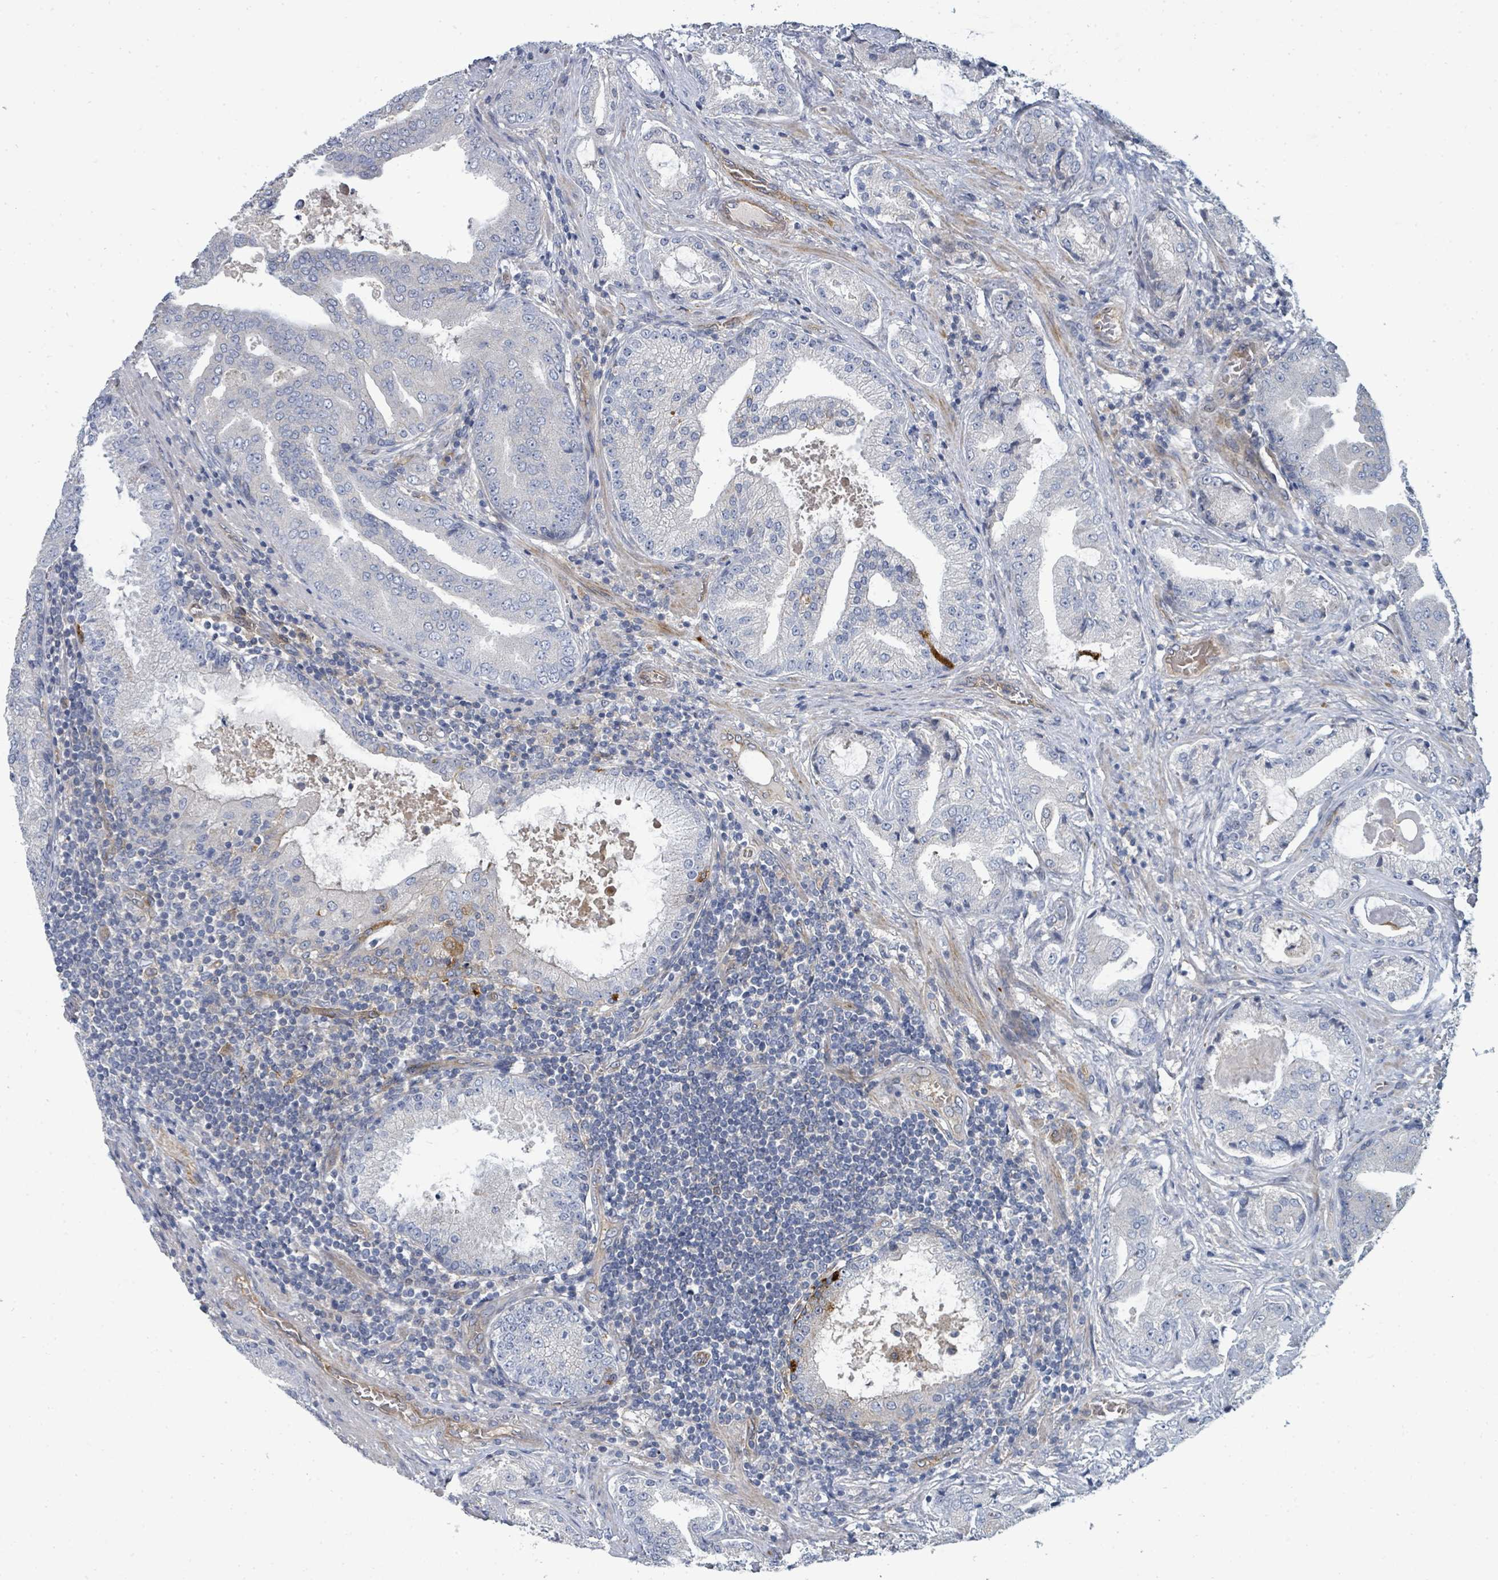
{"staining": {"intensity": "negative", "quantity": "none", "location": "none"}, "tissue": "prostate cancer", "cell_type": "Tumor cells", "image_type": "cancer", "snomed": [{"axis": "morphology", "description": "Adenocarcinoma, High grade"}, {"axis": "topography", "description": "Prostate"}], "caption": "Protein analysis of prostate adenocarcinoma (high-grade) reveals no significant expression in tumor cells.", "gene": "IFIT1", "patient": {"sex": "male", "age": 68}}